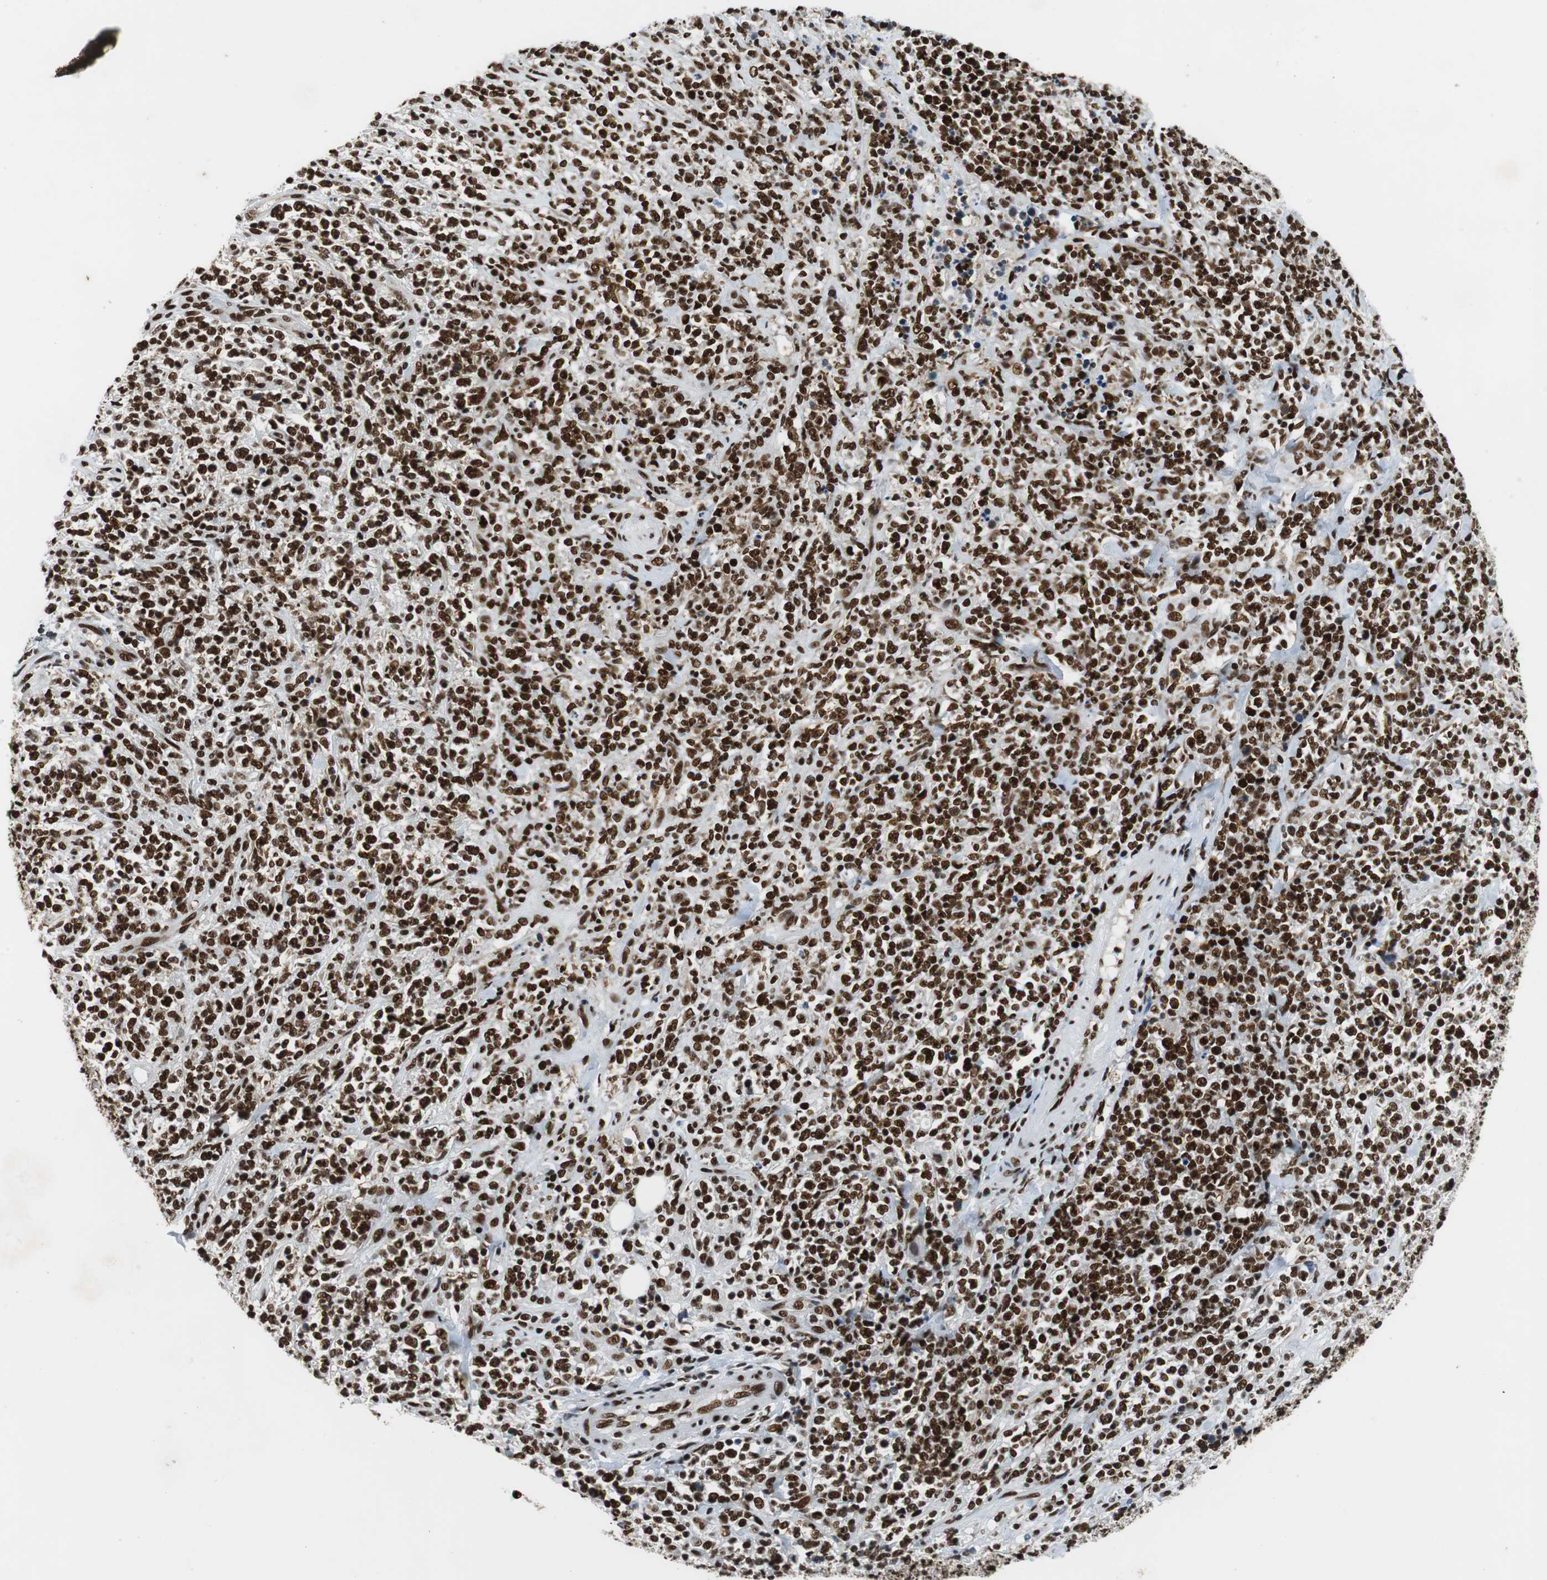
{"staining": {"intensity": "strong", "quantity": ">75%", "location": "nuclear"}, "tissue": "lymphoma", "cell_type": "Tumor cells", "image_type": "cancer", "snomed": [{"axis": "morphology", "description": "Malignant lymphoma, non-Hodgkin's type, High grade"}, {"axis": "topography", "description": "Soft tissue"}], "caption": "Human malignant lymphoma, non-Hodgkin's type (high-grade) stained with a protein marker reveals strong staining in tumor cells.", "gene": "PRKDC", "patient": {"sex": "male", "age": 18}}